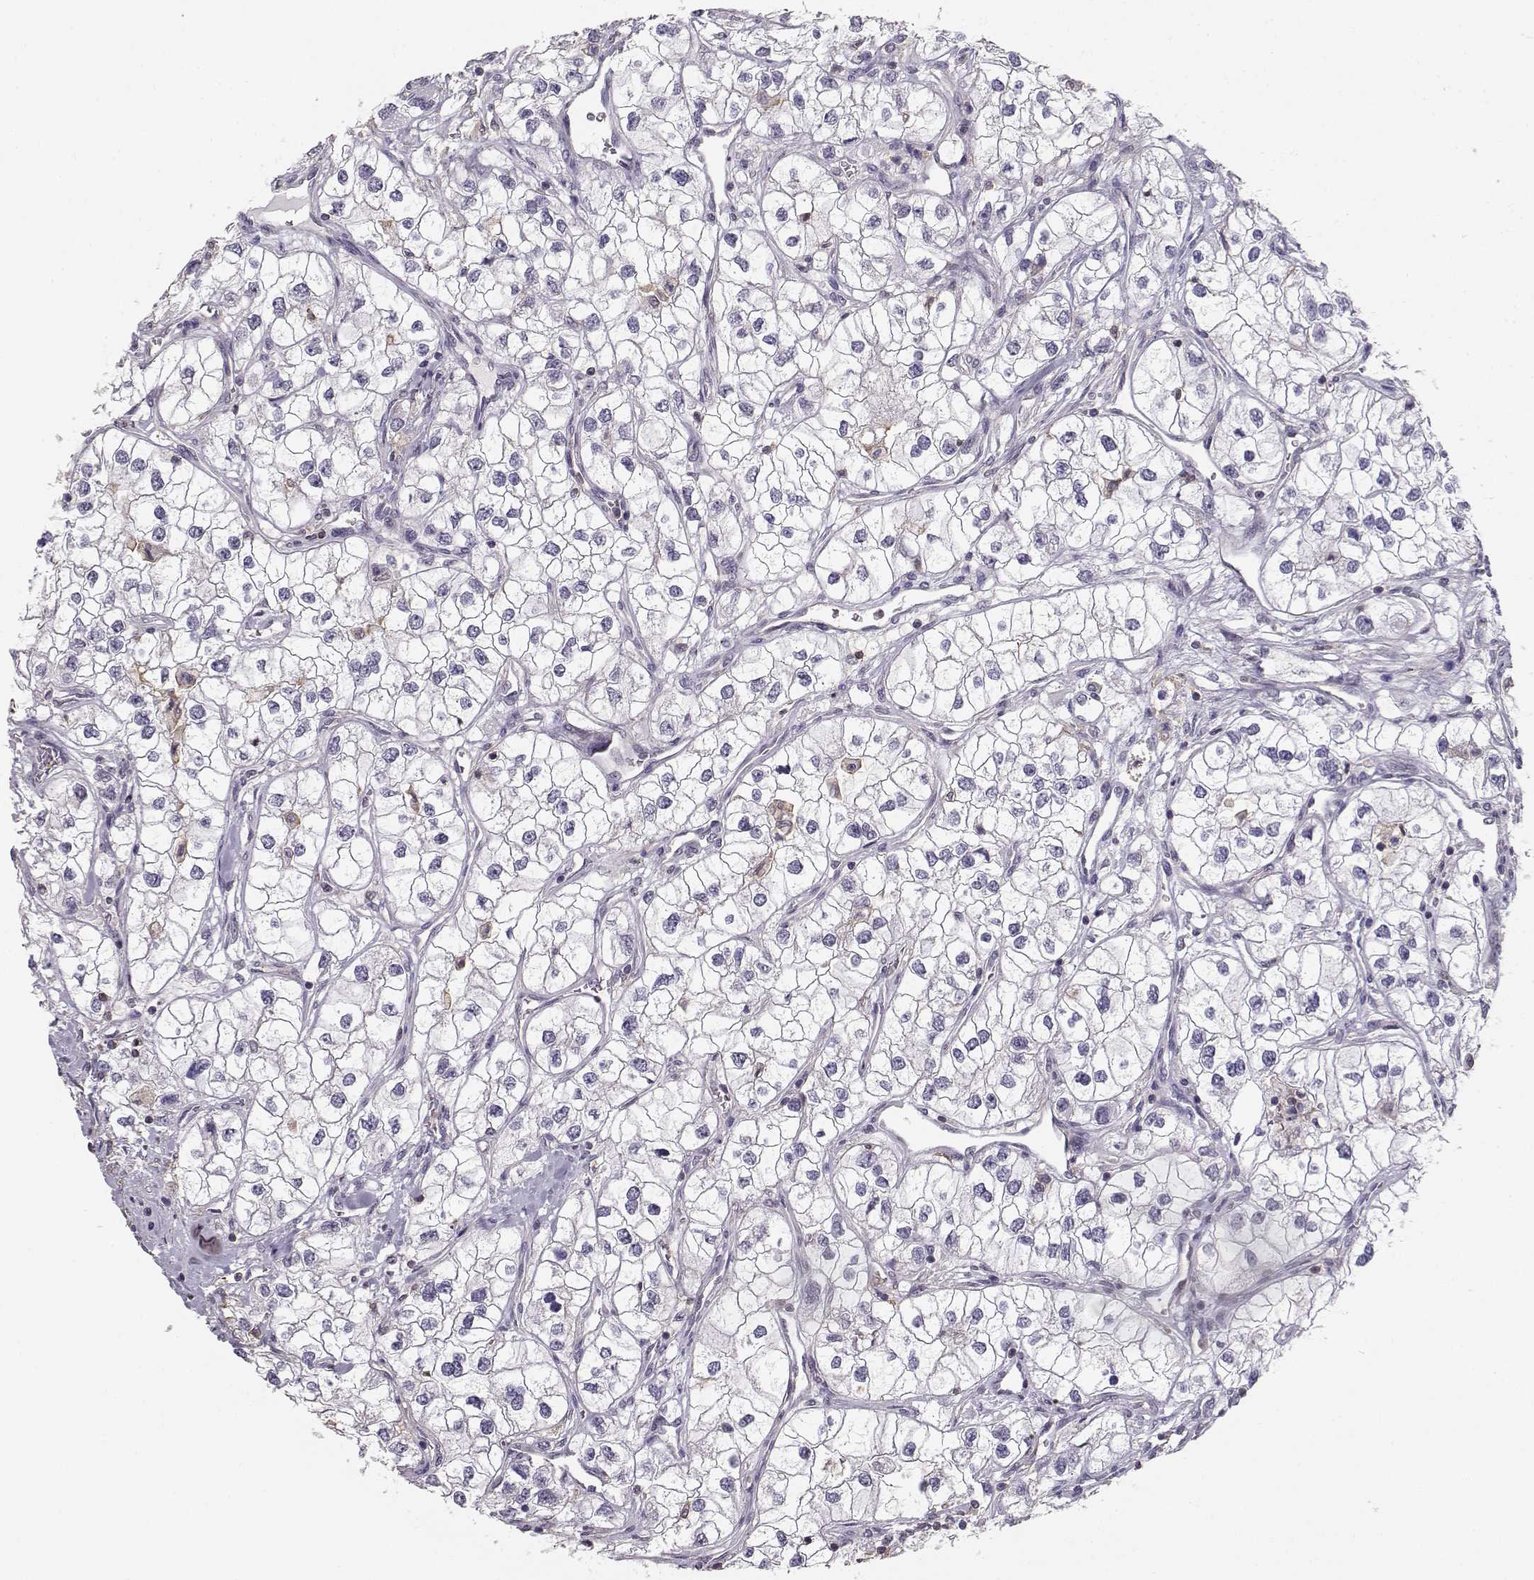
{"staining": {"intensity": "negative", "quantity": "none", "location": "none"}, "tissue": "renal cancer", "cell_type": "Tumor cells", "image_type": "cancer", "snomed": [{"axis": "morphology", "description": "Adenocarcinoma, NOS"}, {"axis": "topography", "description": "Kidney"}], "caption": "Photomicrograph shows no significant protein staining in tumor cells of renal cancer. (Brightfield microscopy of DAB (3,3'-diaminobenzidine) immunohistochemistry (IHC) at high magnification).", "gene": "DAPL1", "patient": {"sex": "male", "age": 59}}